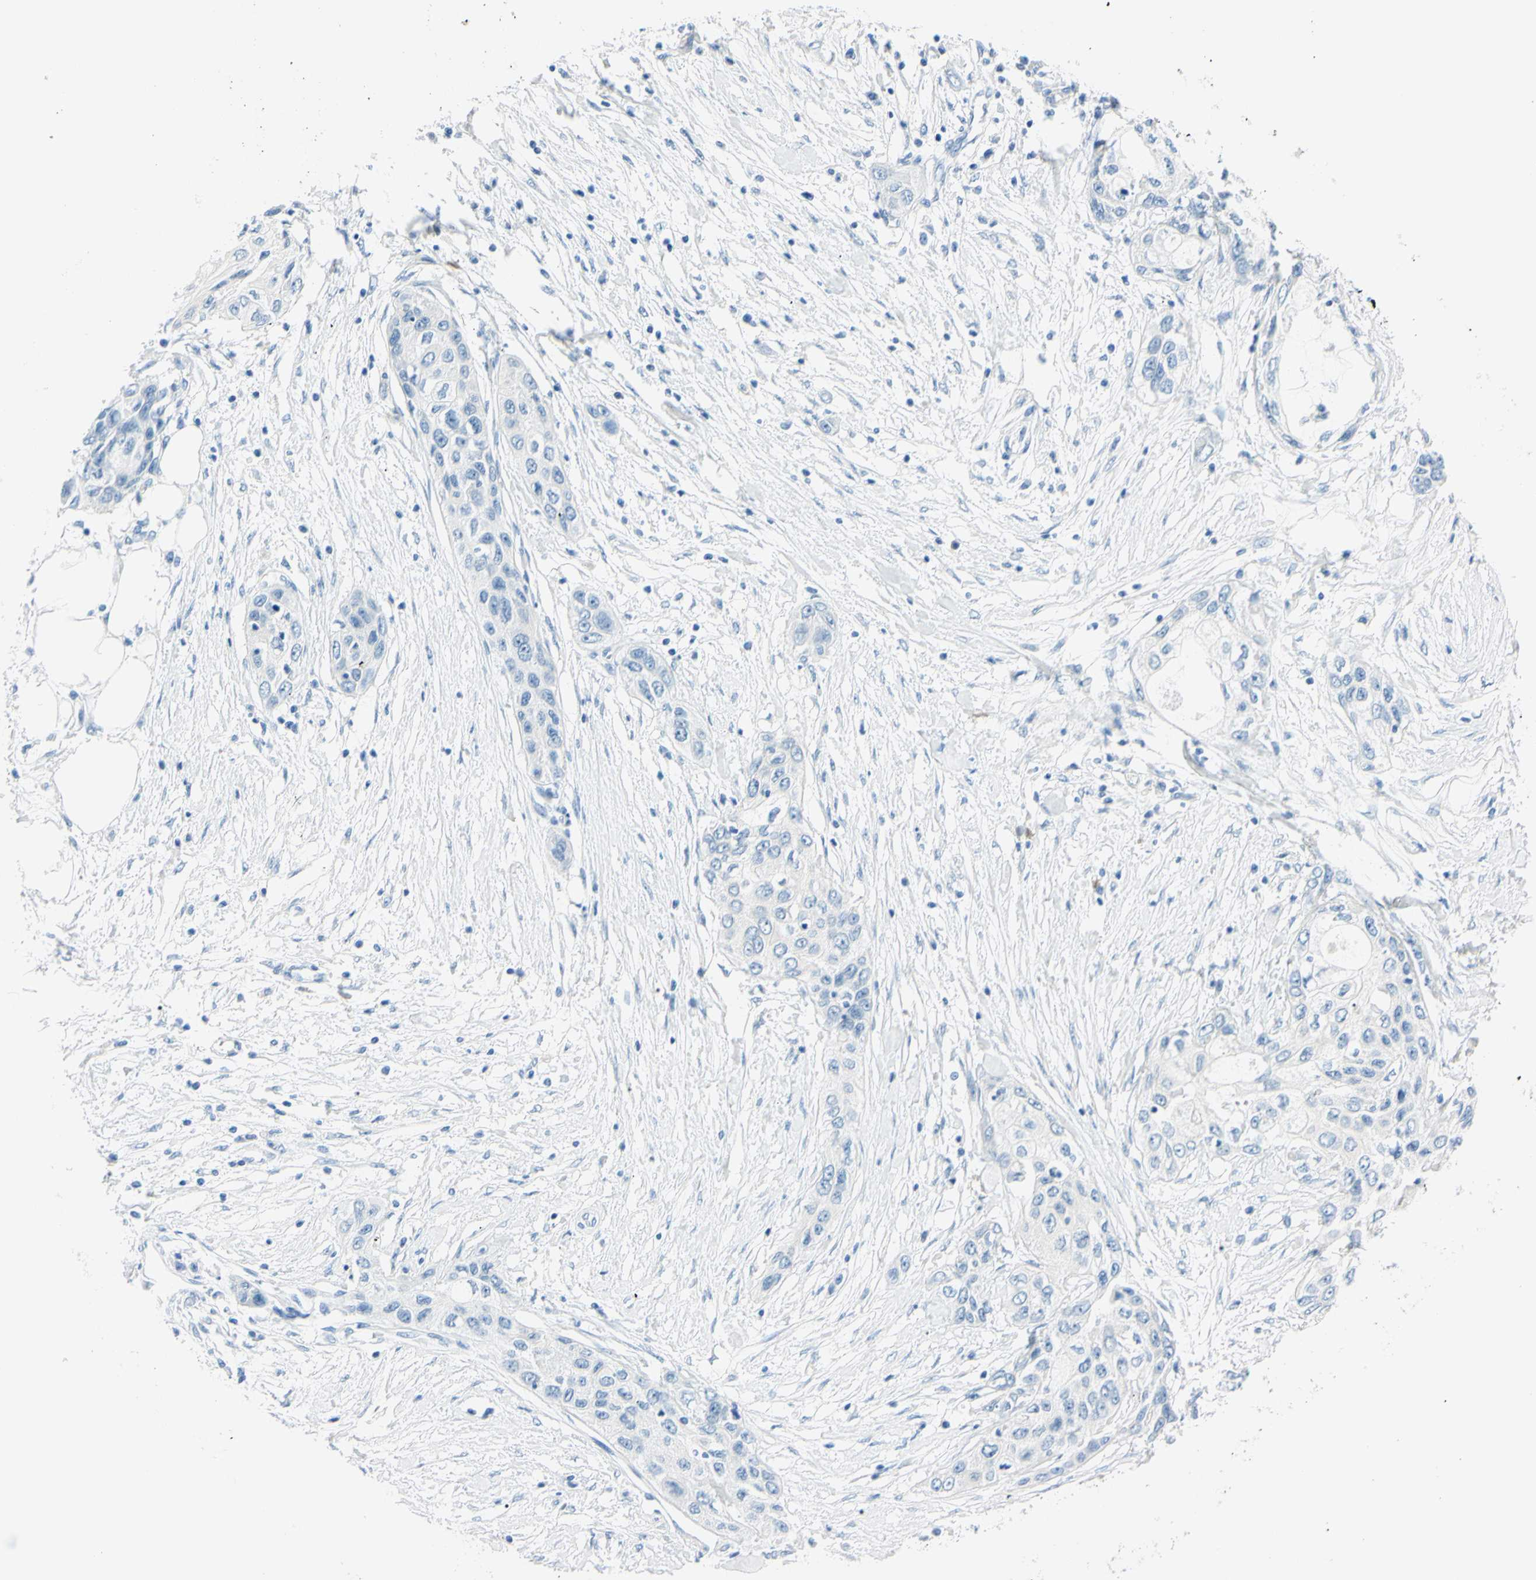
{"staining": {"intensity": "negative", "quantity": "none", "location": "none"}, "tissue": "pancreatic cancer", "cell_type": "Tumor cells", "image_type": "cancer", "snomed": [{"axis": "morphology", "description": "Adenocarcinoma, NOS"}, {"axis": "topography", "description": "Pancreas"}], "caption": "This is an immunohistochemistry image of pancreatic cancer. There is no expression in tumor cells.", "gene": "FOLH1", "patient": {"sex": "female", "age": 70}}